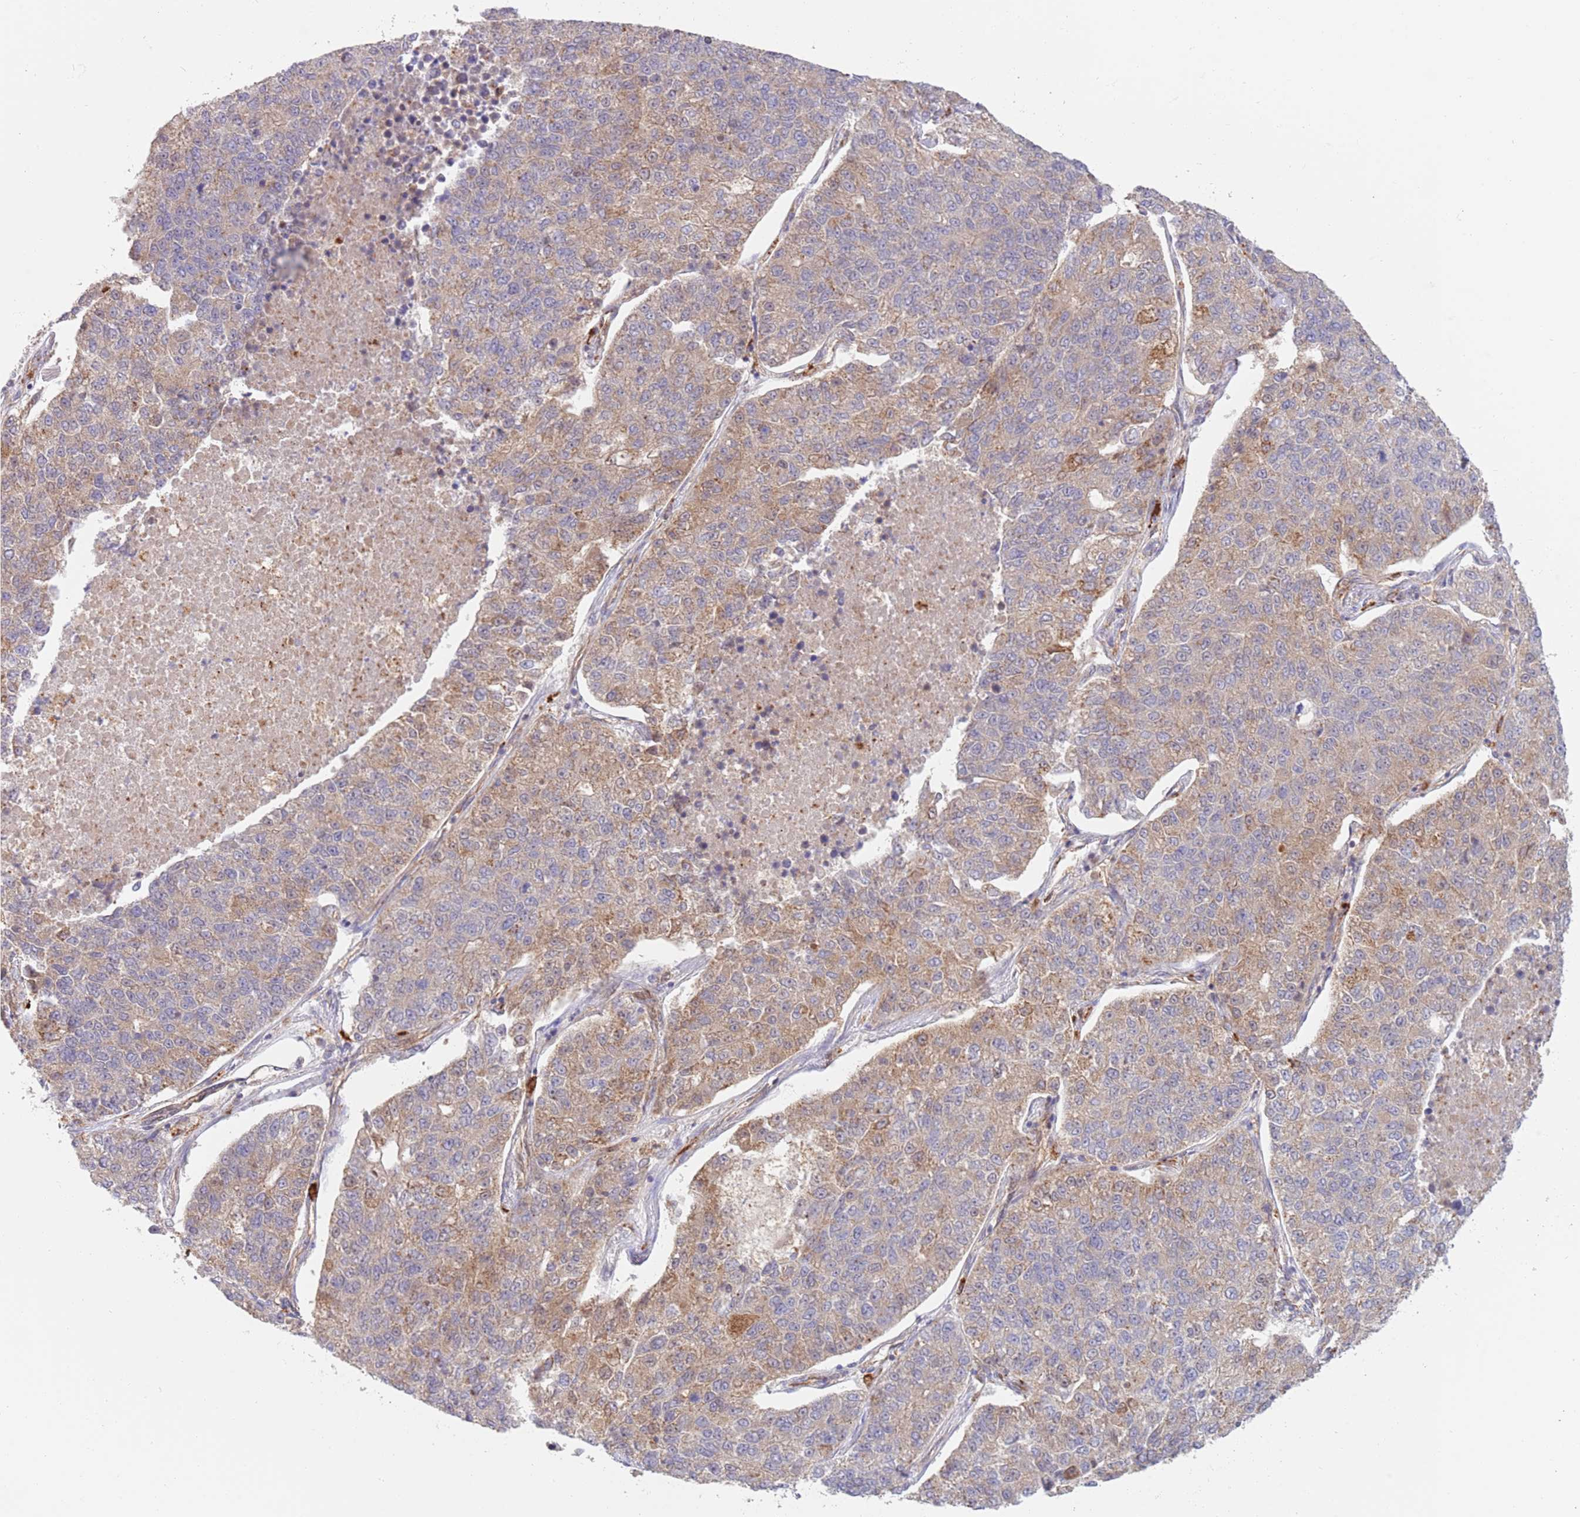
{"staining": {"intensity": "weak", "quantity": "25%-75%", "location": "cytoplasmic/membranous"}, "tissue": "lung cancer", "cell_type": "Tumor cells", "image_type": "cancer", "snomed": [{"axis": "morphology", "description": "Adenocarcinoma, NOS"}, {"axis": "topography", "description": "Lung"}], "caption": "Lung cancer (adenocarcinoma) stained with DAB (3,3'-diaminobenzidine) IHC exhibits low levels of weak cytoplasmic/membranous staining in approximately 25%-75% of tumor cells.", "gene": "GUK1", "patient": {"sex": "male", "age": 49}}